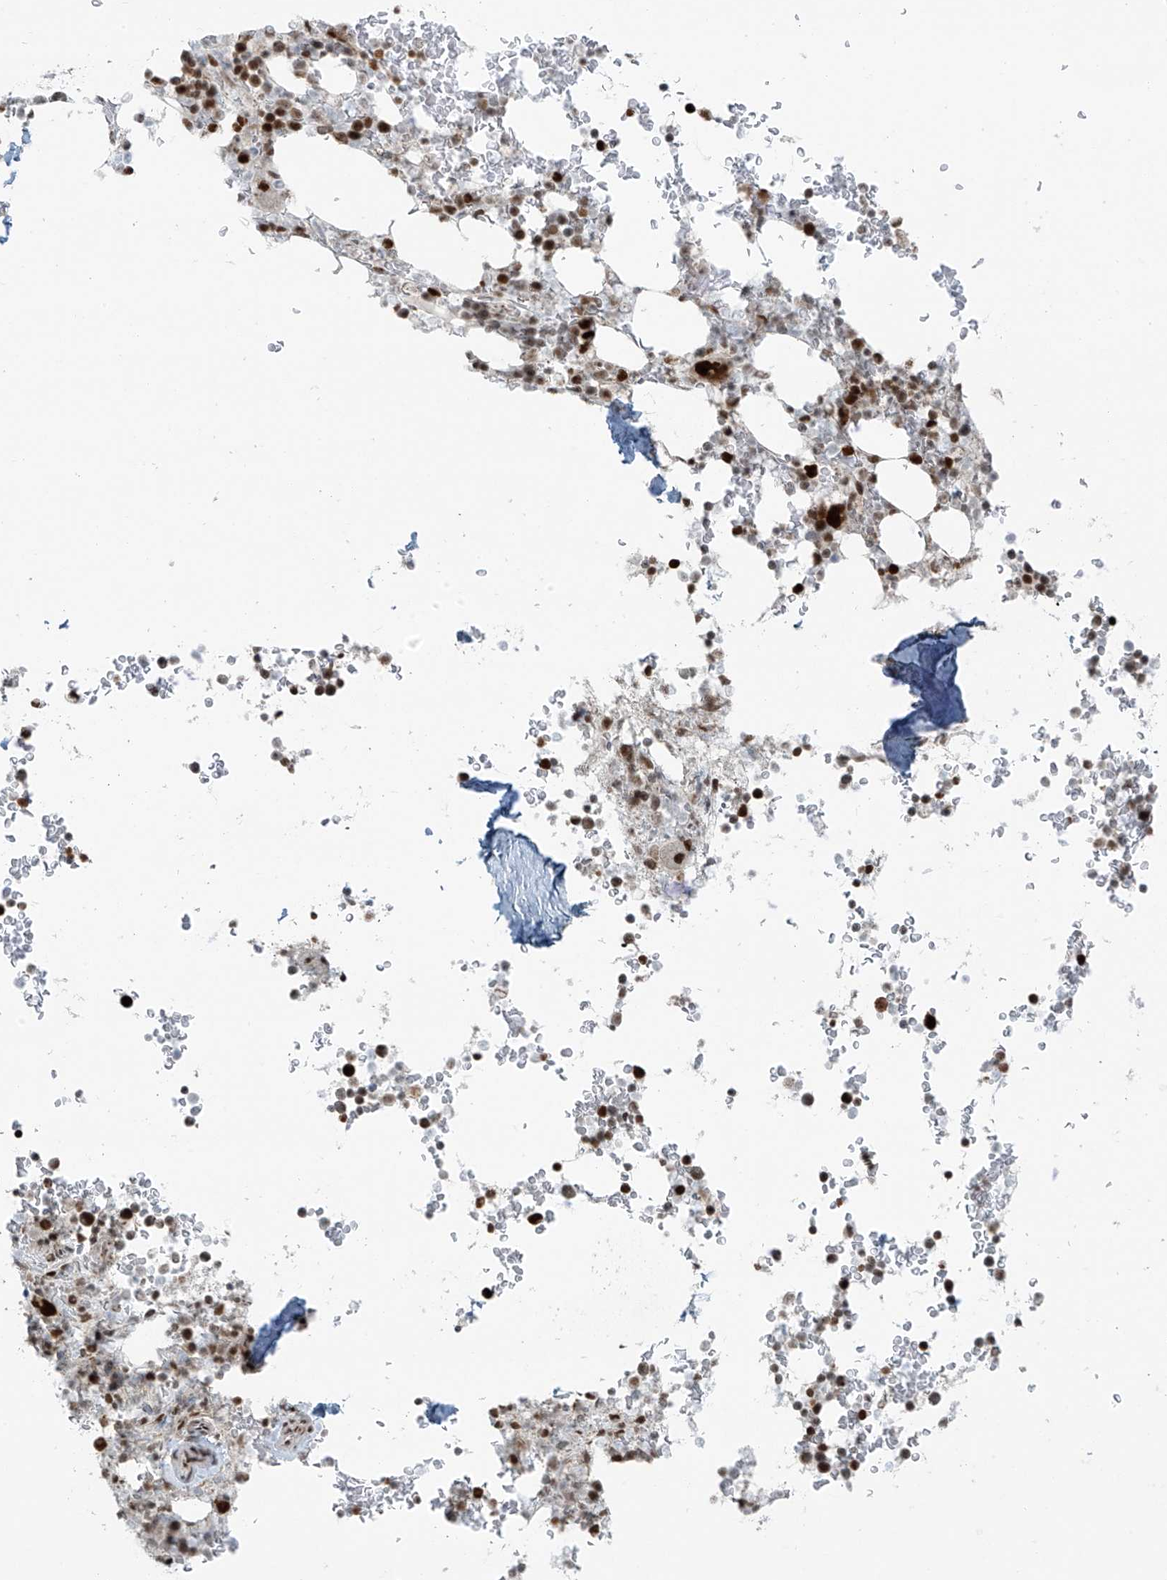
{"staining": {"intensity": "strong", "quantity": "25%-75%", "location": "nuclear"}, "tissue": "bone marrow", "cell_type": "Hematopoietic cells", "image_type": "normal", "snomed": [{"axis": "morphology", "description": "Normal tissue, NOS"}, {"axis": "topography", "description": "Bone marrow"}], "caption": "About 25%-75% of hematopoietic cells in normal bone marrow reveal strong nuclear protein staining as visualized by brown immunohistochemical staining.", "gene": "WRNIP1", "patient": {"sex": "male", "age": 58}}